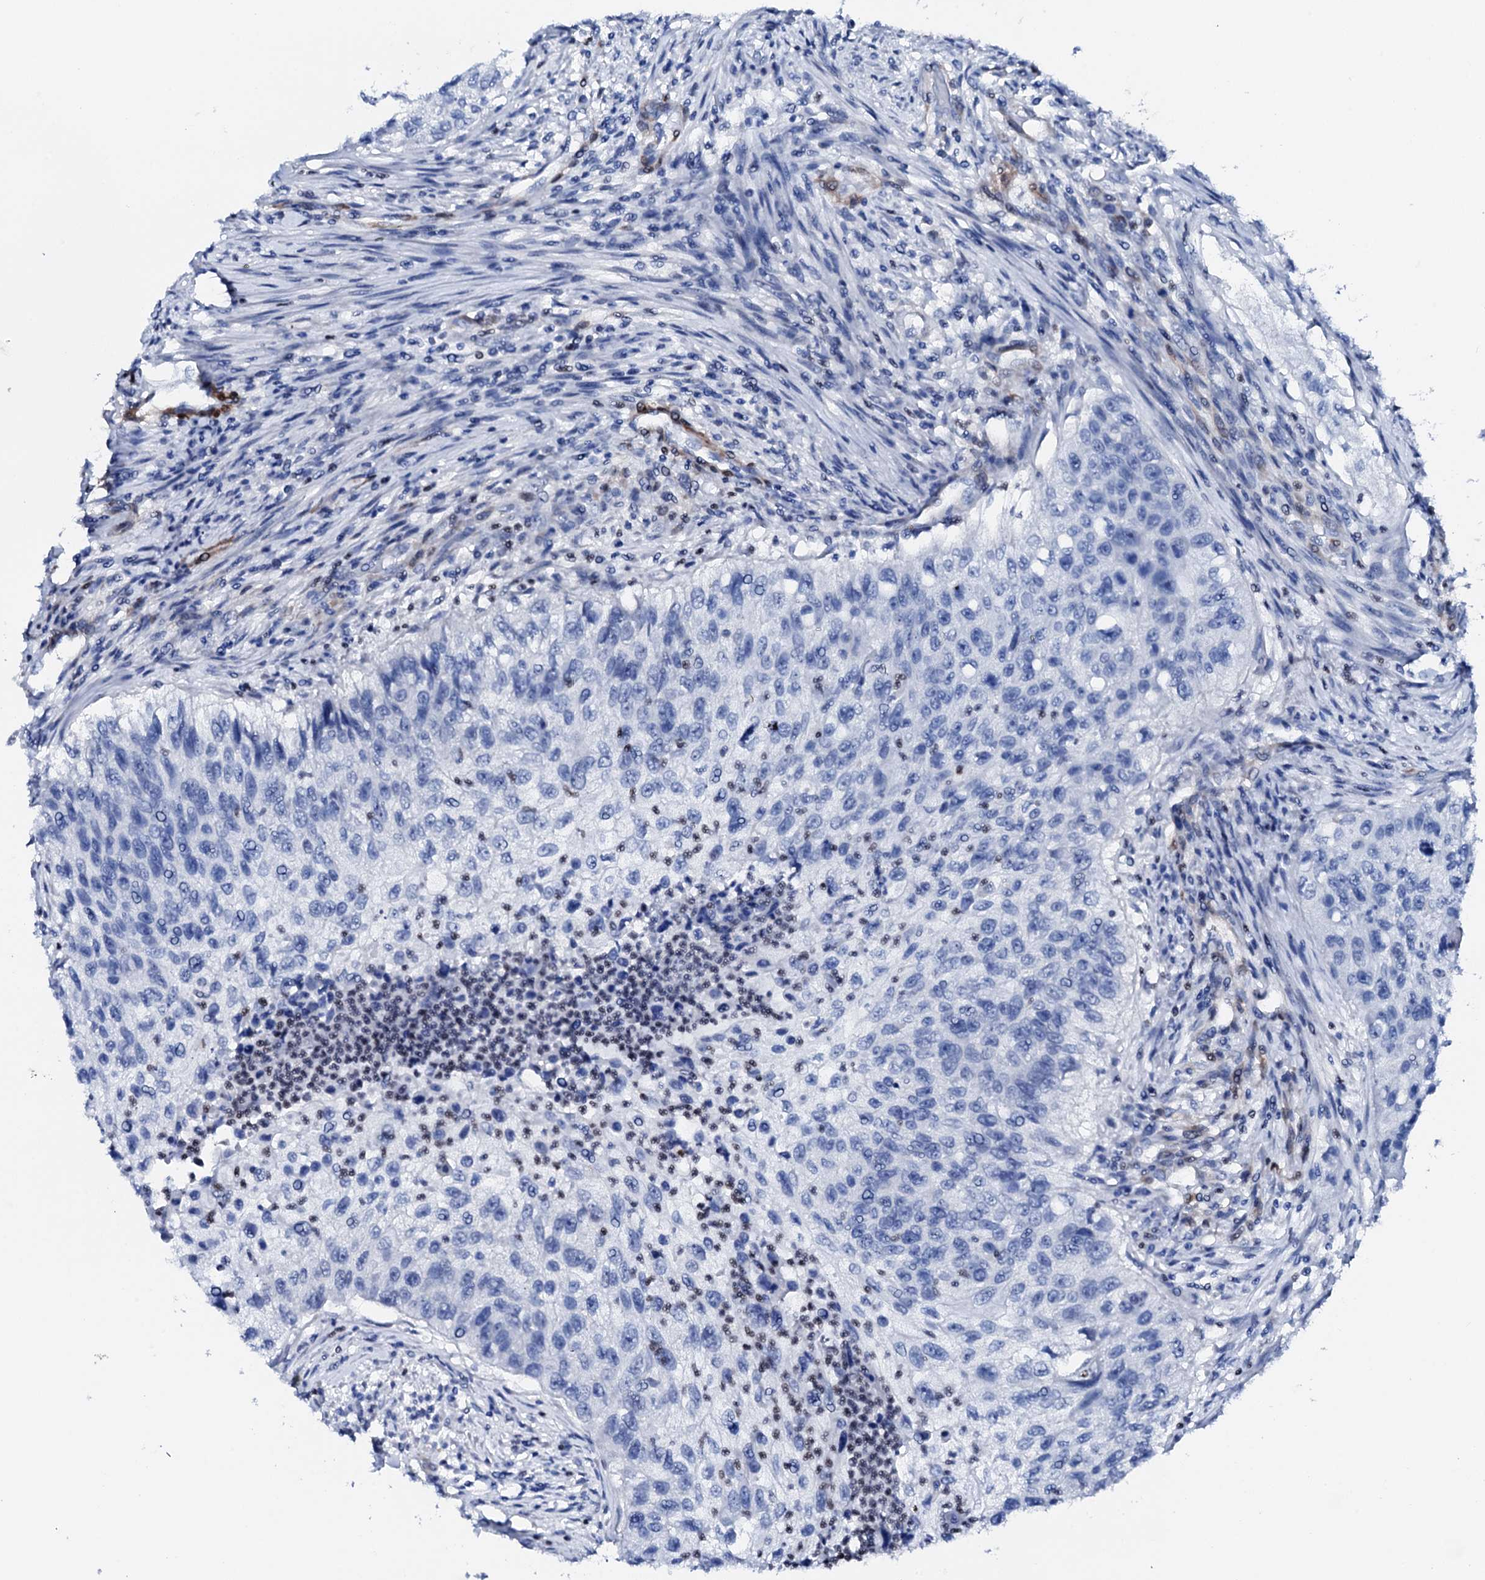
{"staining": {"intensity": "negative", "quantity": "none", "location": "none"}, "tissue": "urothelial cancer", "cell_type": "Tumor cells", "image_type": "cancer", "snomed": [{"axis": "morphology", "description": "Urothelial carcinoma, High grade"}, {"axis": "topography", "description": "Urinary bladder"}], "caption": "Histopathology image shows no protein staining in tumor cells of high-grade urothelial carcinoma tissue.", "gene": "NRIP2", "patient": {"sex": "female", "age": 60}}